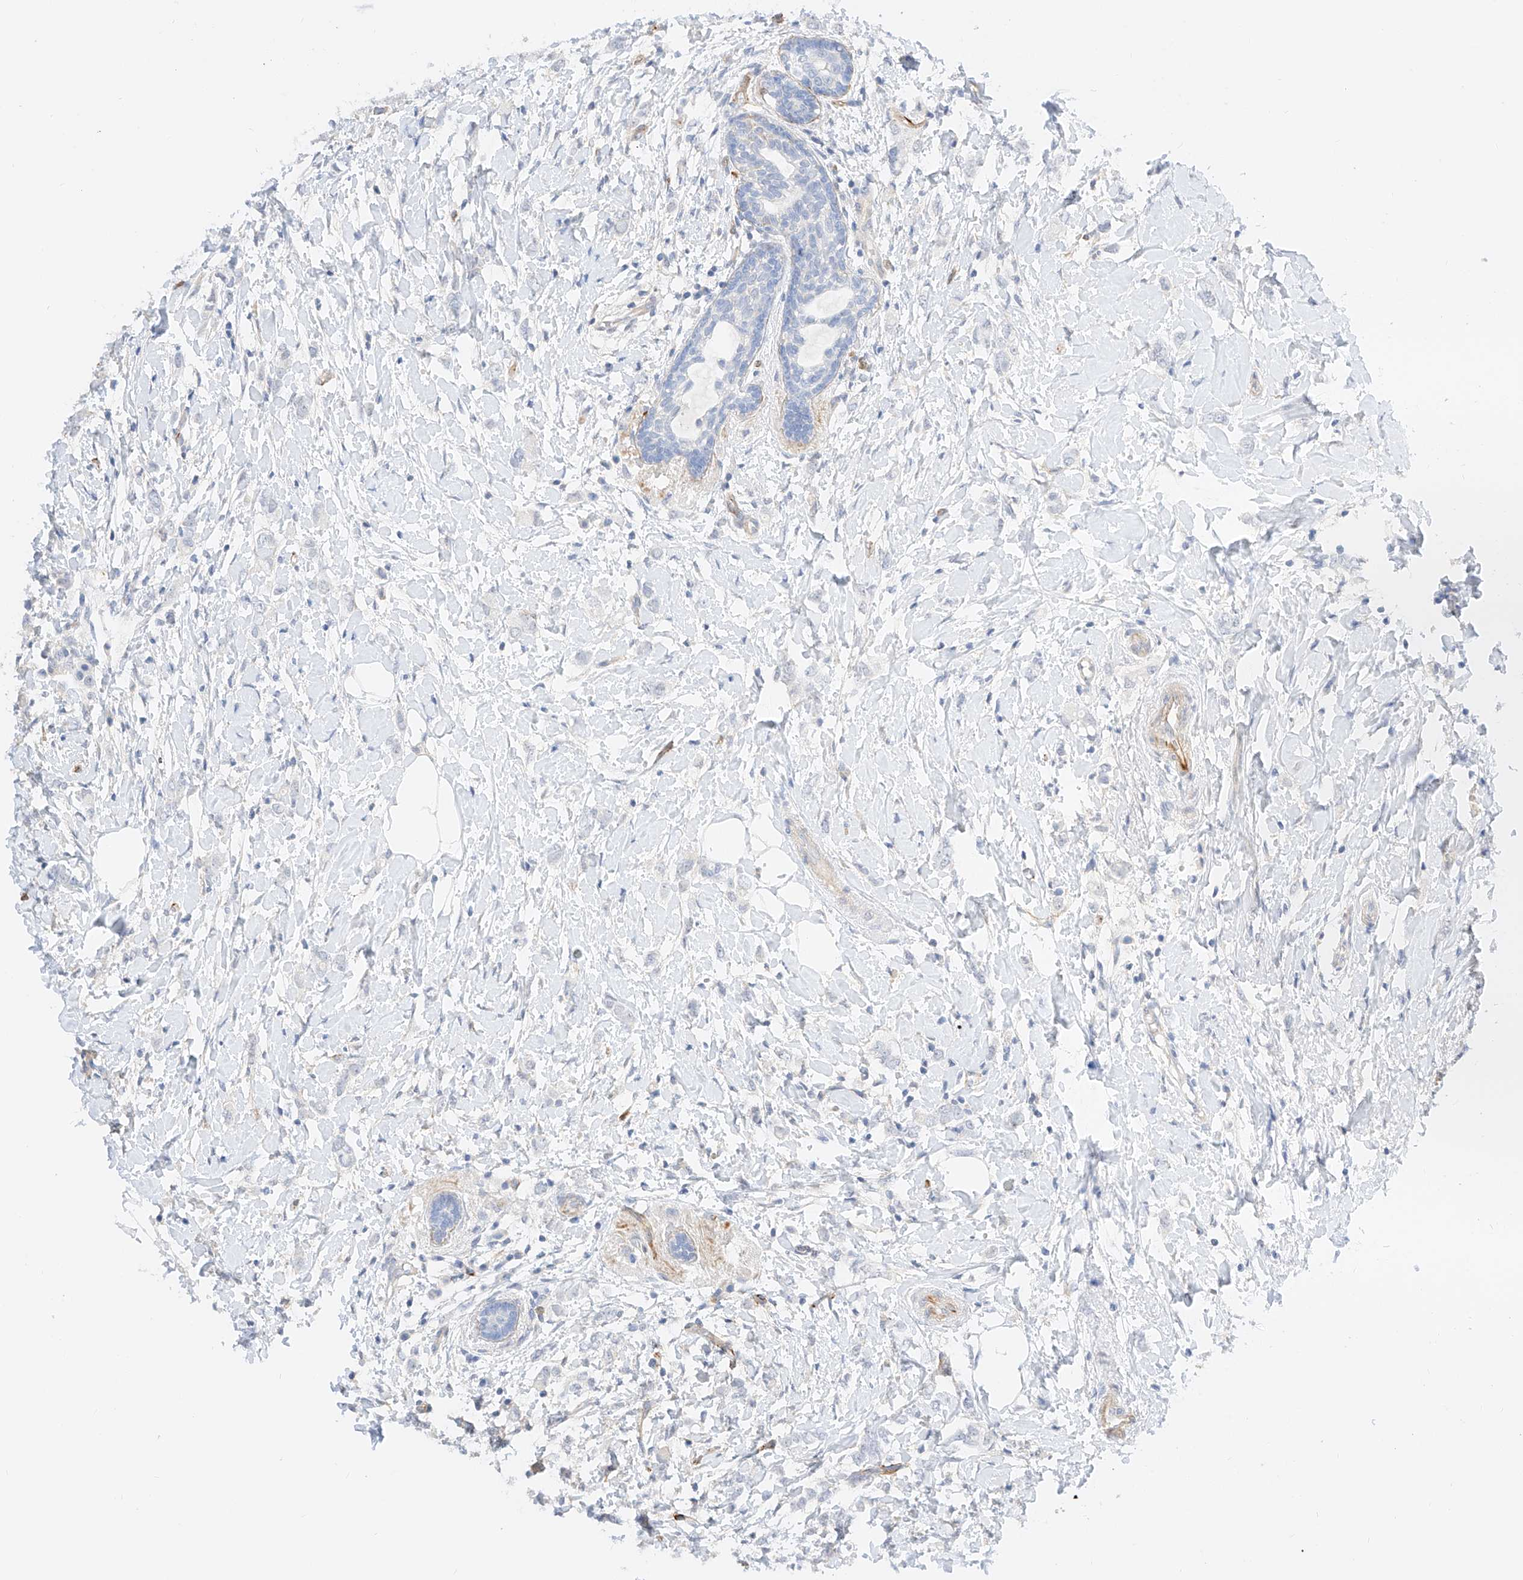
{"staining": {"intensity": "negative", "quantity": "none", "location": "none"}, "tissue": "breast cancer", "cell_type": "Tumor cells", "image_type": "cancer", "snomed": [{"axis": "morphology", "description": "Normal tissue, NOS"}, {"axis": "morphology", "description": "Lobular carcinoma"}, {"axis": "topography", "description": "Breast"}], "caption": "Immunohistochemistry histopathology image of human breast cancer (lobular carcinoma) stained for a protein (brown), which demonstrates no staining in tumor cells.", "gene": "CDCP2", "patient": {"sex": "female", "age": 47}}